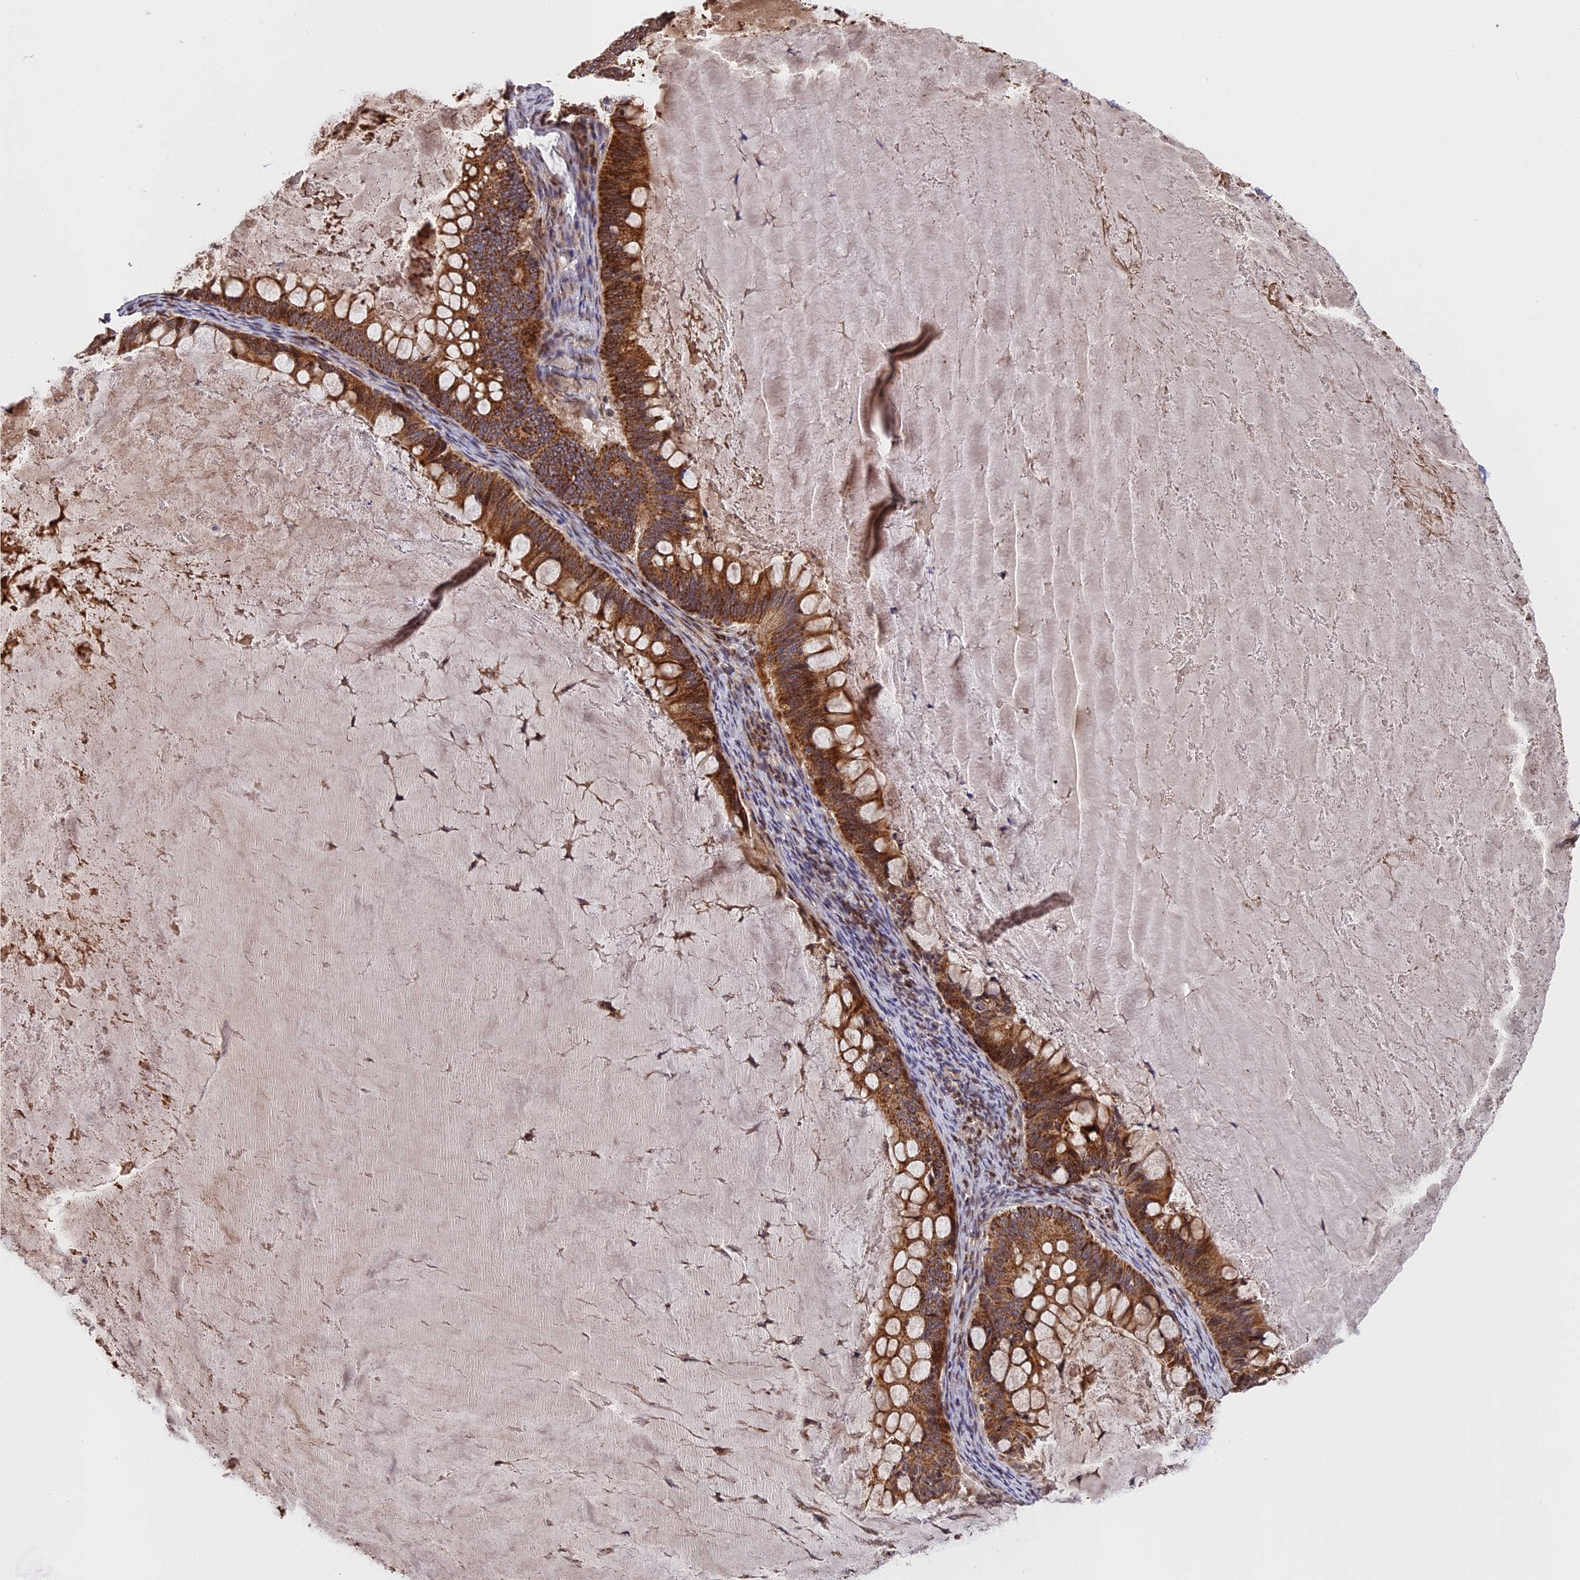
{"staining": {"intensity": "strong", "quantity": ">75%", "location": "cytoplasmic/membranous"}, "tissue": "ovarian cancer", "cell_type": "Tumor cells", "image_type": "cancer", "snomed": [{"axis": "morphology", "description": "Cystadenocarcinoma, mucinous, NOS"}, {"axis": "topography", "description": "Ovary"}], "caption": "Ovarian cancer (mucinous cystadenocarcinoma) tissue shows strong cytoplasmic/membranous positivity in about >75% of tumor cells, visualized by immunohistochemistry.", "gene": "RERGL", "patient": {"sex": "female", "age": 61}}